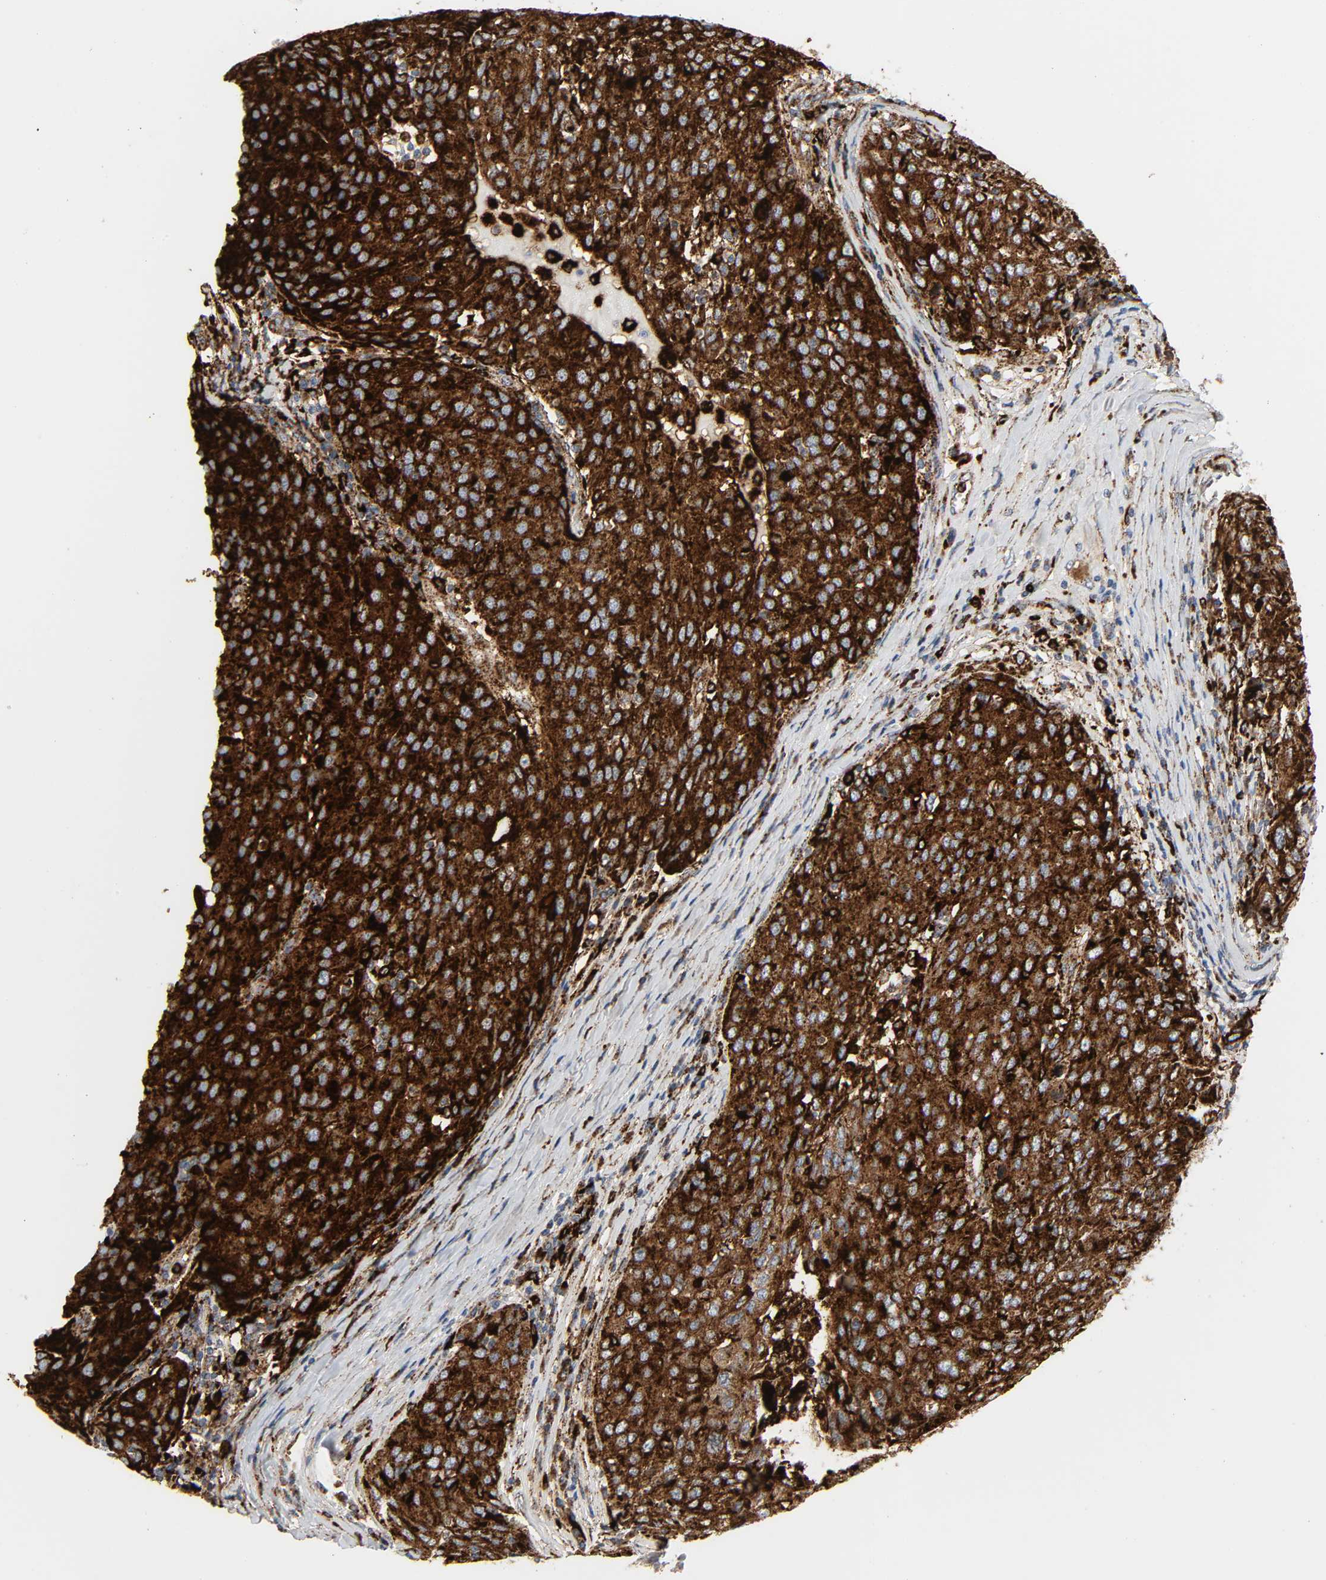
{"staining": {"intensity": "strong", "quantity": ">75%", "location": "cytoplasmic/membranous"}, "tissue": "ovarian cancer", "cell_type": "Tumor cells", "image_type": "cancer", "snomed": [{"axis": "morphology", "description": "Carcinoma, endometroid"}, {"axis": "topography", "description": "Ovary"}], "caption": "Human endometroid carcinoma (ovarian) stained with a protein marker displays strong staining in tumor cells.", "gene": "PSAP", "patient": {"sex": "female", "age": 50}}